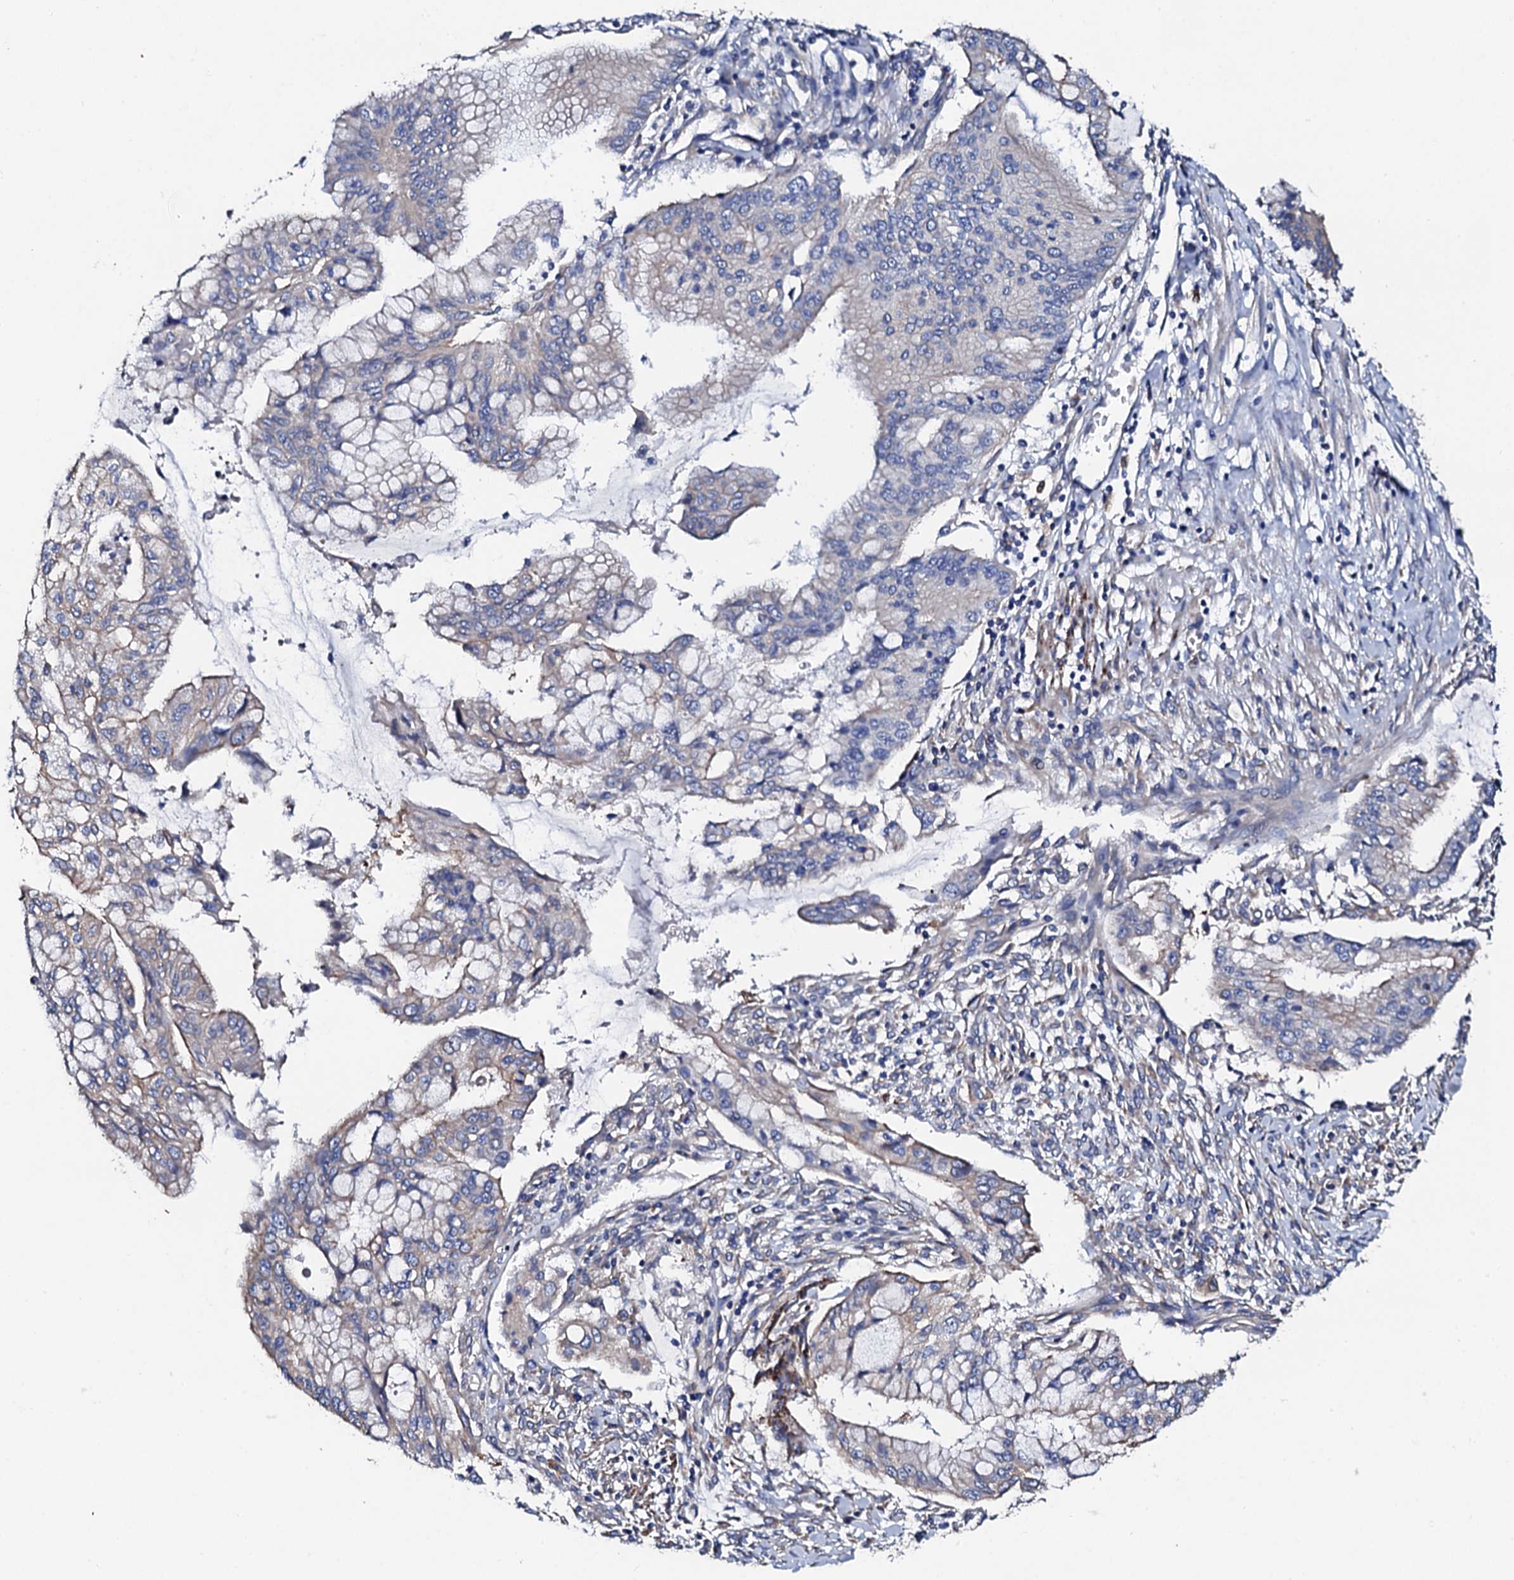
{"staining": {"intensity": "weak", "quantity": "<25%", "location": "cytoplasmic/membranous"}, "tissue": "pancreatic cancer", "cell_type": "Tumor cells", "image_type": "cancer", "snomed": [{"axis": "morphology", "description": "Adenocarcinoma, NOS"}, {"axis": "topography", "description": "Pancreas"}], "caption": "Immunohistochemistry (IHC) micrograph of neoplastic tissue: human pancreatic adenocarcinoma stained with DAB reveals no significant protein positivity in tumor cells.", "gene": "KLHL32", "patient": {"sex": "male", "age": 46}}